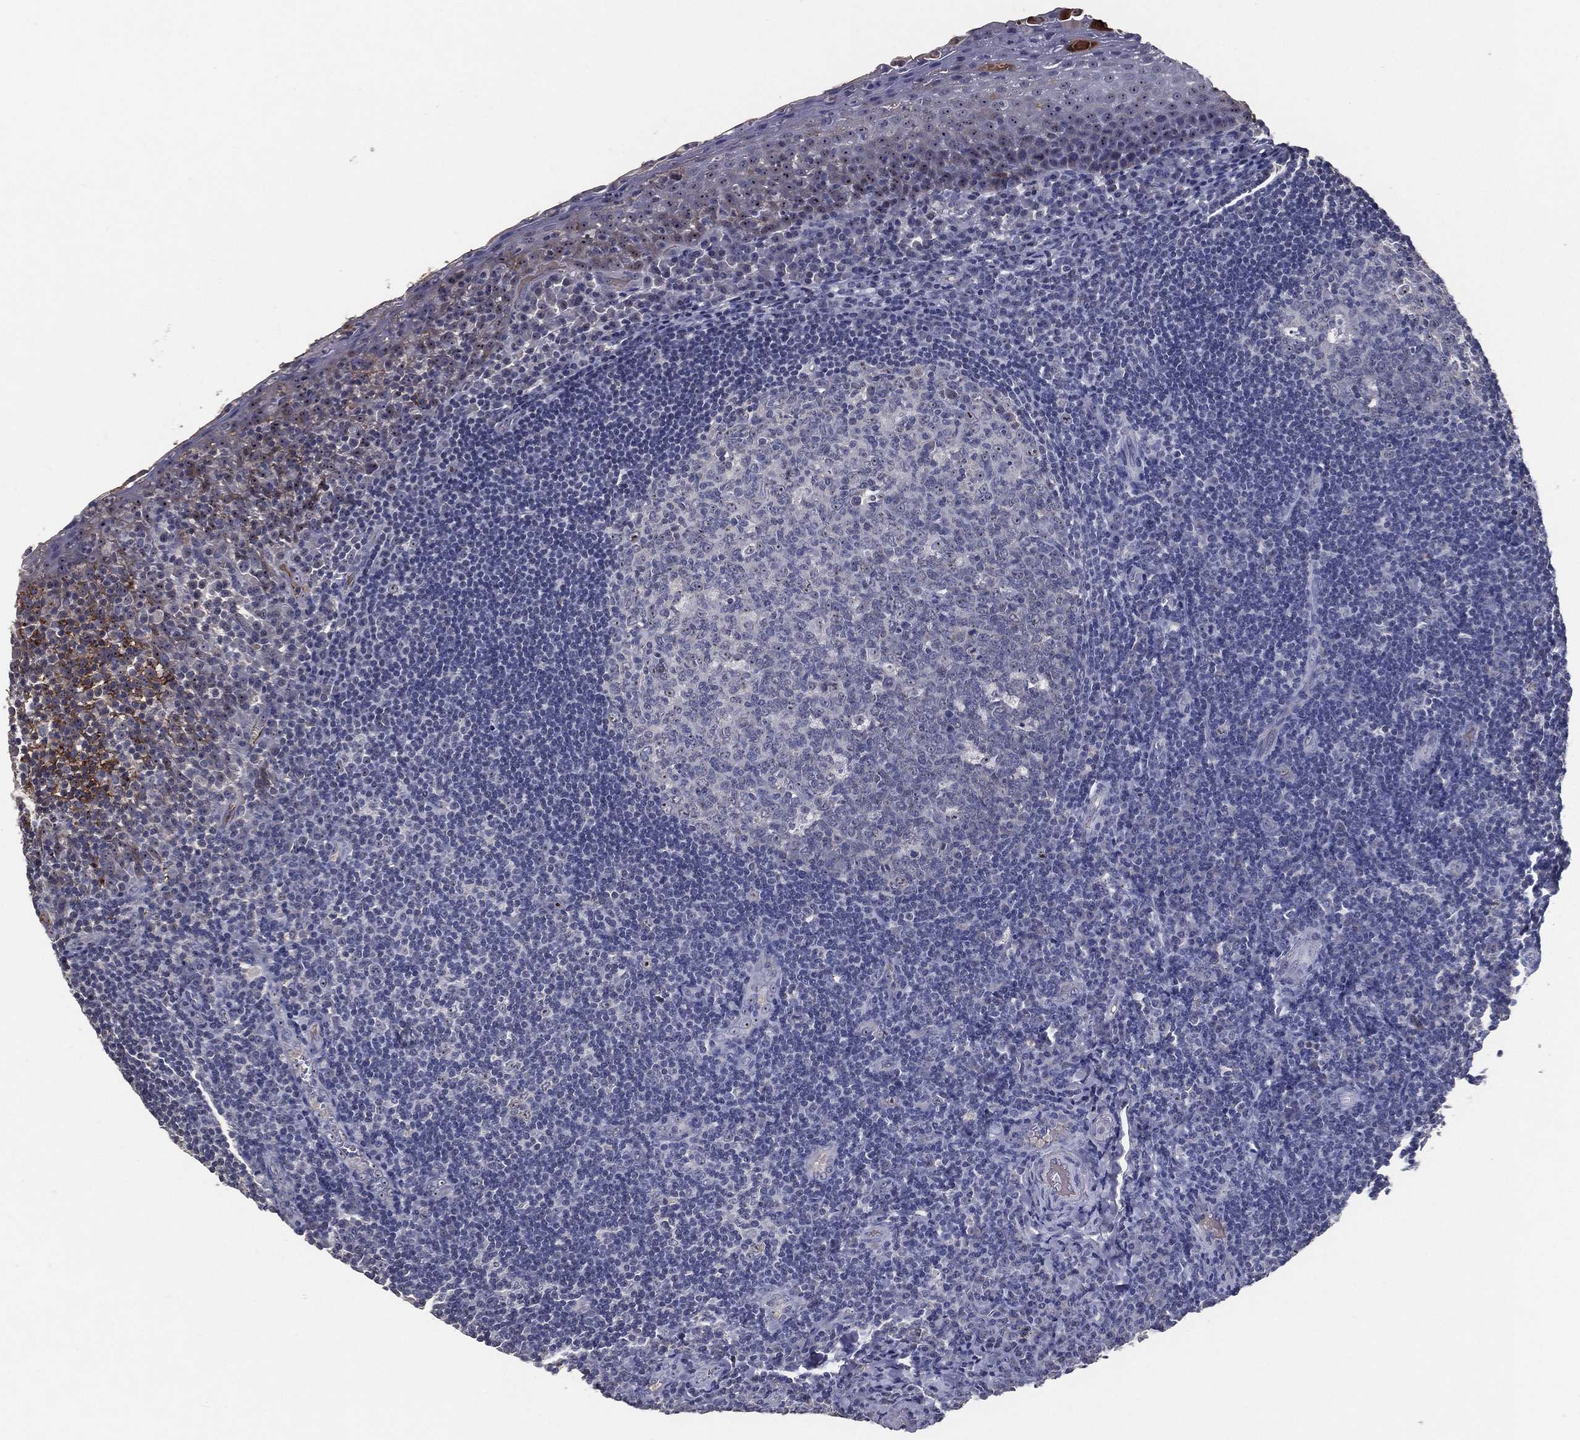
{"staining": {"intensity": "negative", "quantity": "none", "location": "none"}, "tissue": "tonsil", "cell_type": "Germinal center cells", "image_type": "normal", "snomed": [{"axis": "morphology", "description": "Normal tissue, NOS"}, {"axis": "morphology", "description": "Inflammation, NOS"}, {"axis": "topography", "description": "Tonsil"}], "caption": "High magnification brightfield microscopy of unremarkable tonsil stained with DAB (brown) and counterstained with hematoxylin (blue): germinal center cells show no significant expression. (DAB (3,3'-diaminobenzidine) IHC visualized using brightfield microscopy, high magnification).", "gene": "EFNA1", "patient": {"sex": "female", "age": 31}}